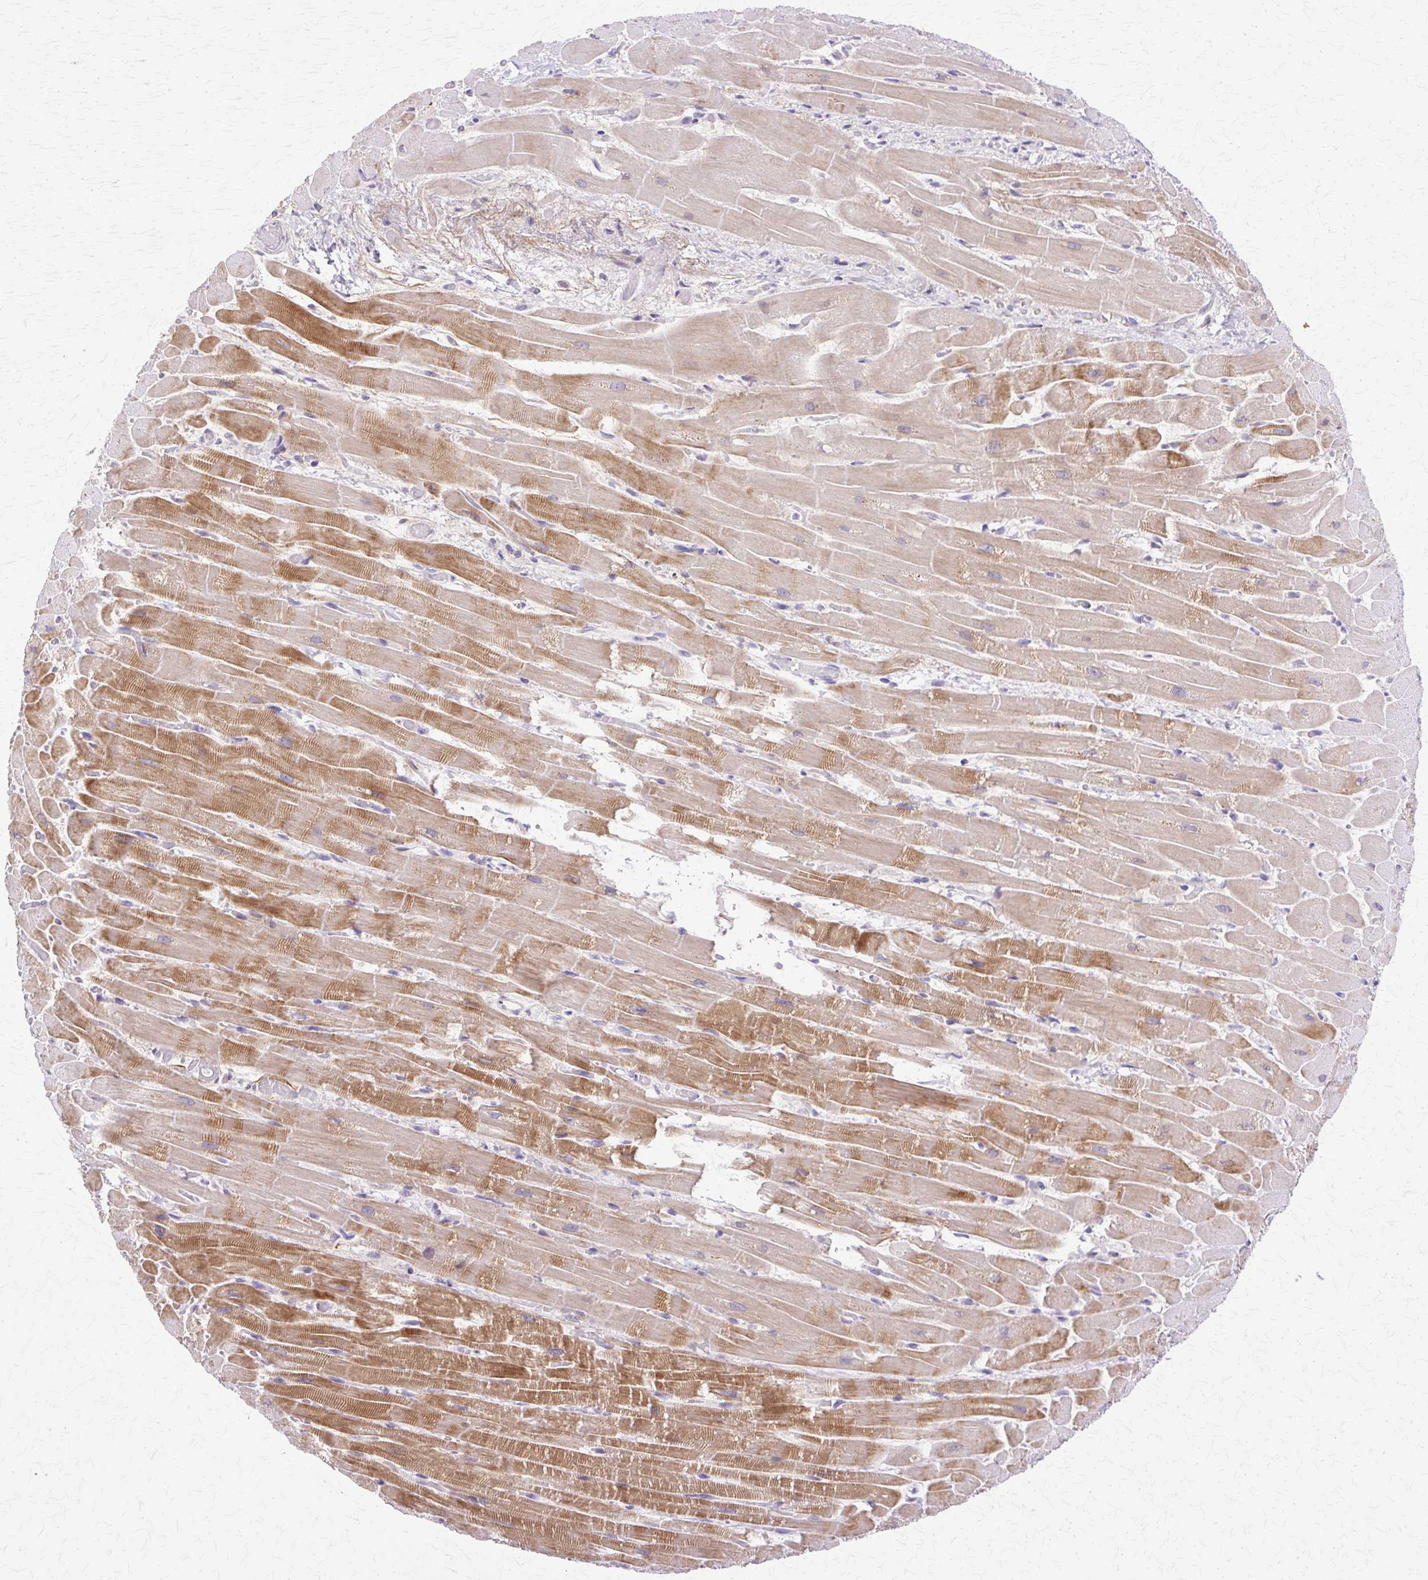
{"staining": {"intensity": "moderate", "quantity": "25%-75%", "location": "cytoplasmic/membranous"}, "tissue": "heart muscle", "cell_type": "Cardiomyocytes", "image_type": "normal", "snomed": [{"axis": "morphology", "description": "Normal tissue, NOS"}, {"axis": "topography", "description": "Heart"}], "caption": "Immunohistochemical staining of benign human heart muscle shows medium levels of moderate cytoplasmic/membranous expression in about 25%-75% of cardiomyocytes. (IHC, brightfield microscopy, high magnification).", "gene": "TBC1D3B", "patient": {"sex": "male", "age": 37}}